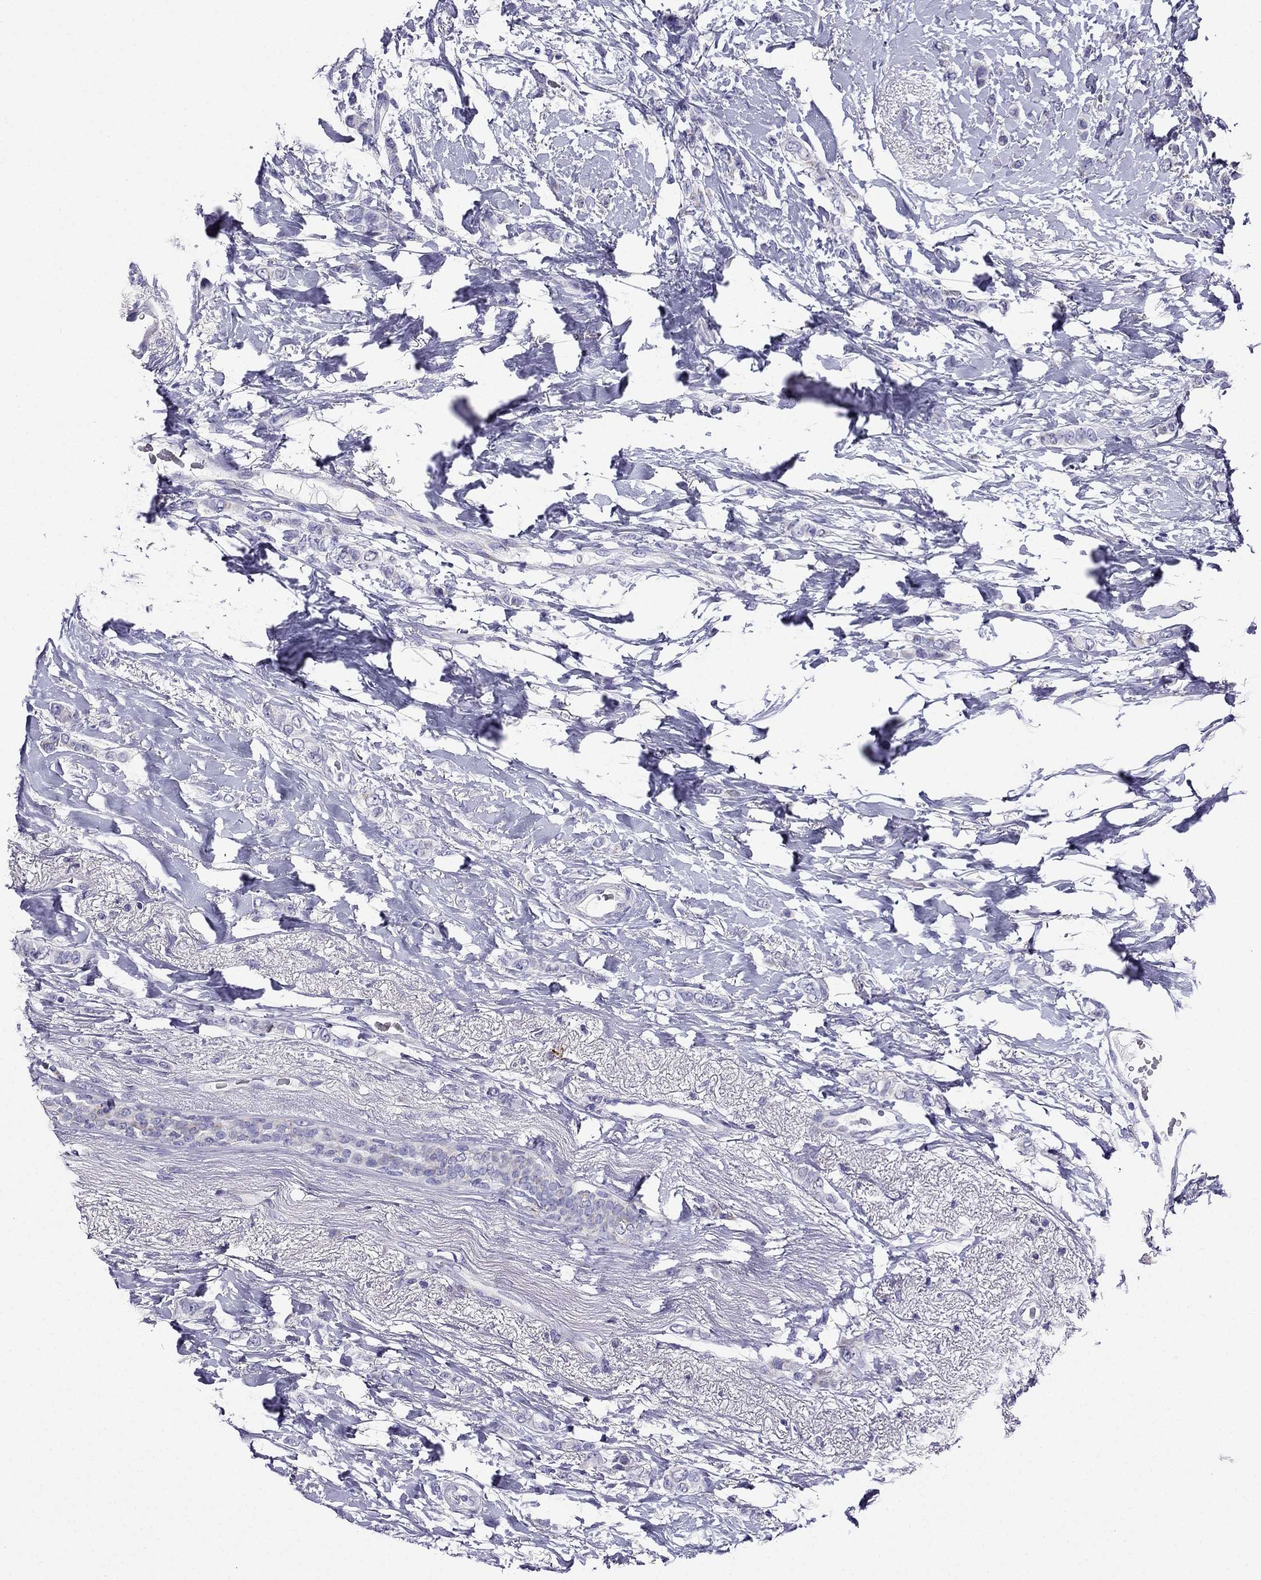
{"staining": {"intensity": "negative", "quantity": "none", "location": "none"}, "tissue": "breast cancer", "cell_type": "Tumor cells", "image_type": "cancer", "snomed": [{"axis": "morphology", "description": "Lobular carcinoma"}, {"axis": "topography", "description": "Breast"}], "caption": "The histopathology image exhibits no significant staining in tumor cells of breast cancer.", "gene": "KIF5A", "patient": {"sex": "female", "age": 66}}